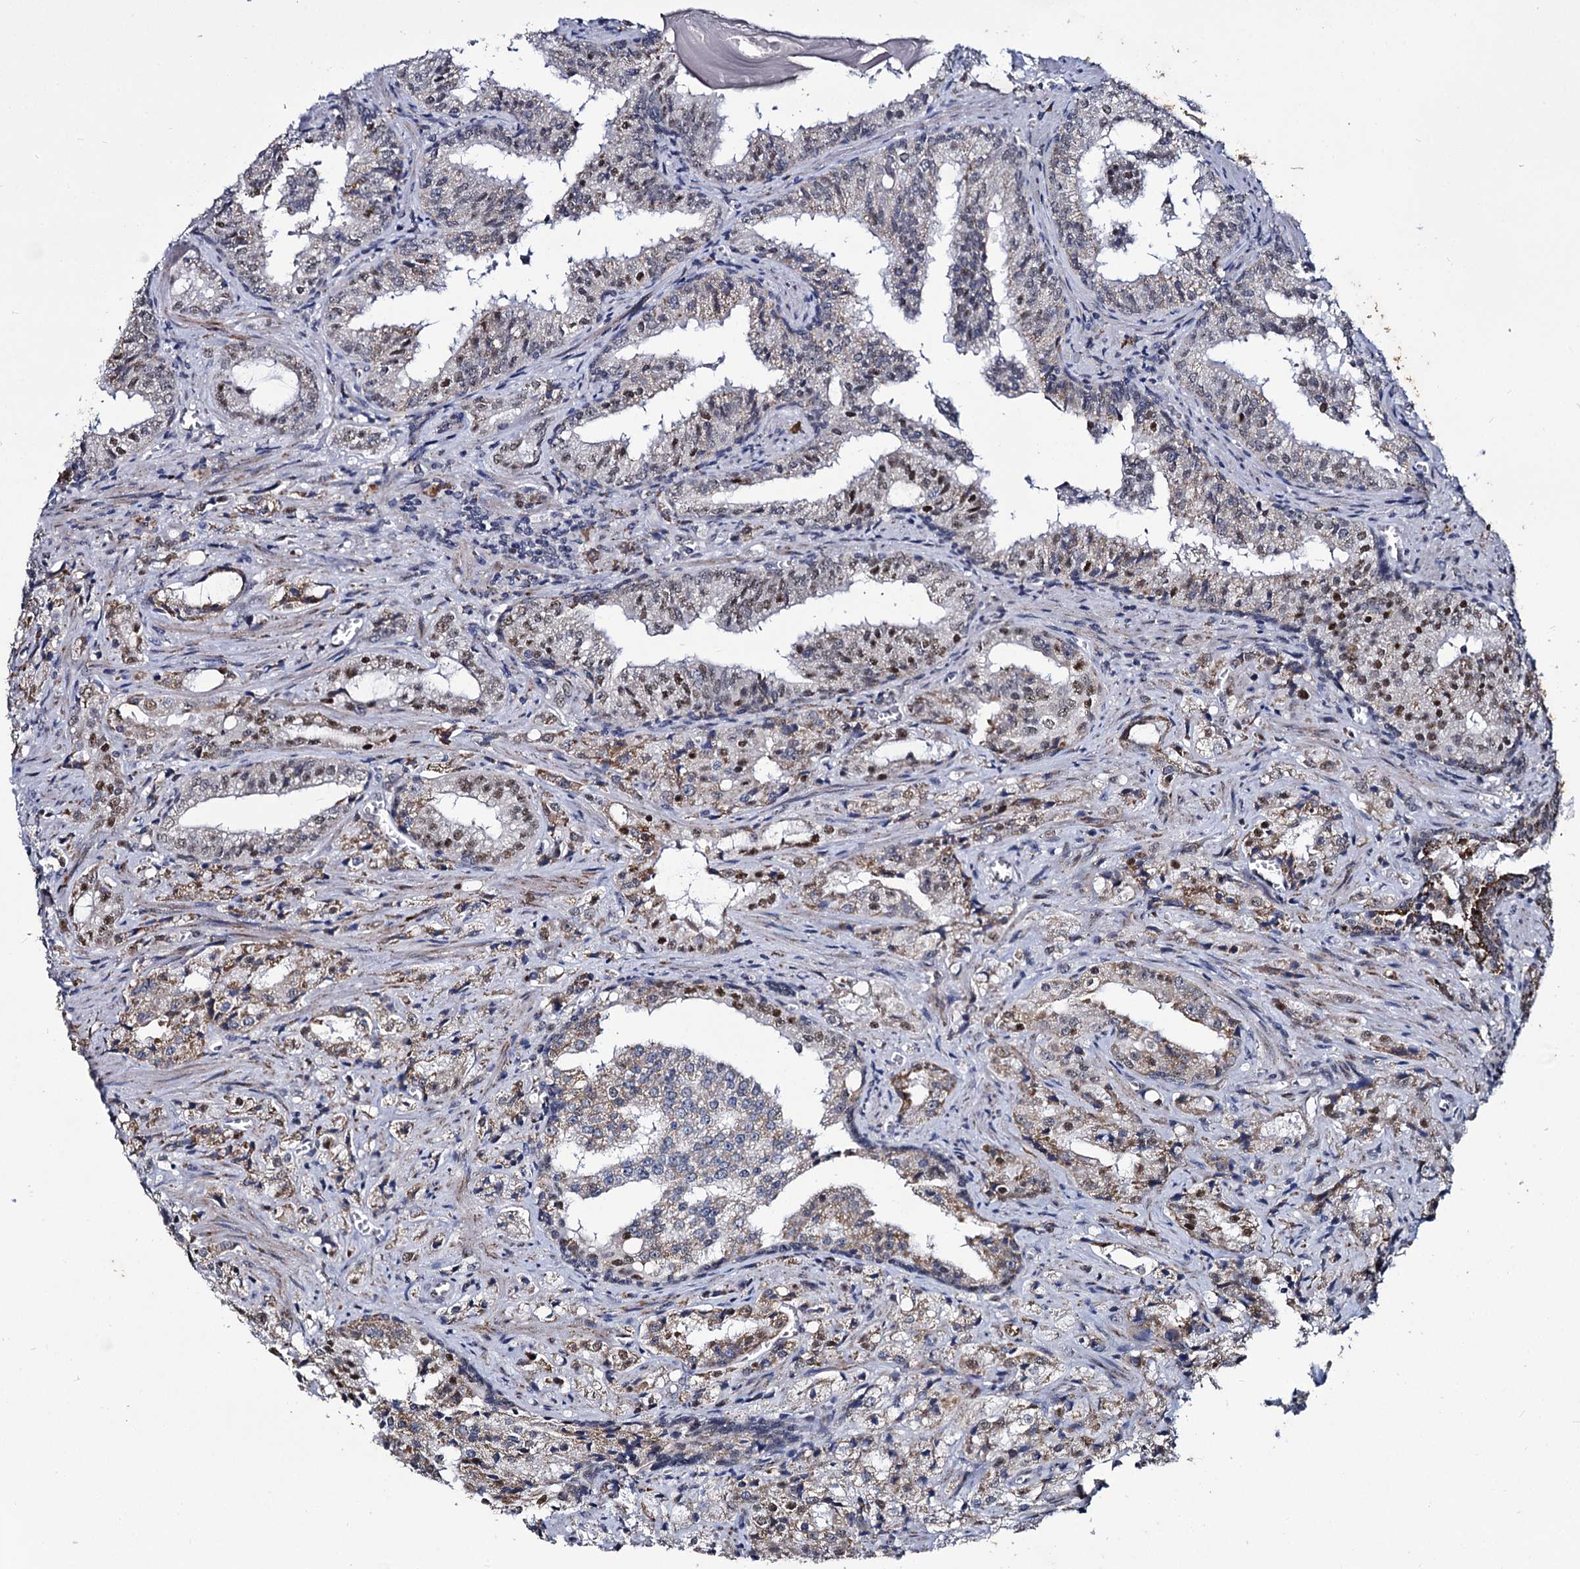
{"staining": {"intensity": "moderate", "quantity": "<25%", "location": "cytoplasmic/membranous,nuclear"}, "tissue": "prostate cancer", "cell_type": "Tumor cells", "image_type": "cancer", "snomed": [{"axis": "morphology", "description": "Adenocarcinoma, High grade"}, {"axis": "topography", "description": "Prostate"}], "caption": "Prostate cancer tissue shows moderate cytoplasmic/membranous and nuclear expression in about <25% of tumor cells, visualized by immunohistochemistry.", "gene": "RPUSD4", "patient": {"sex": "male", "age": 68}}